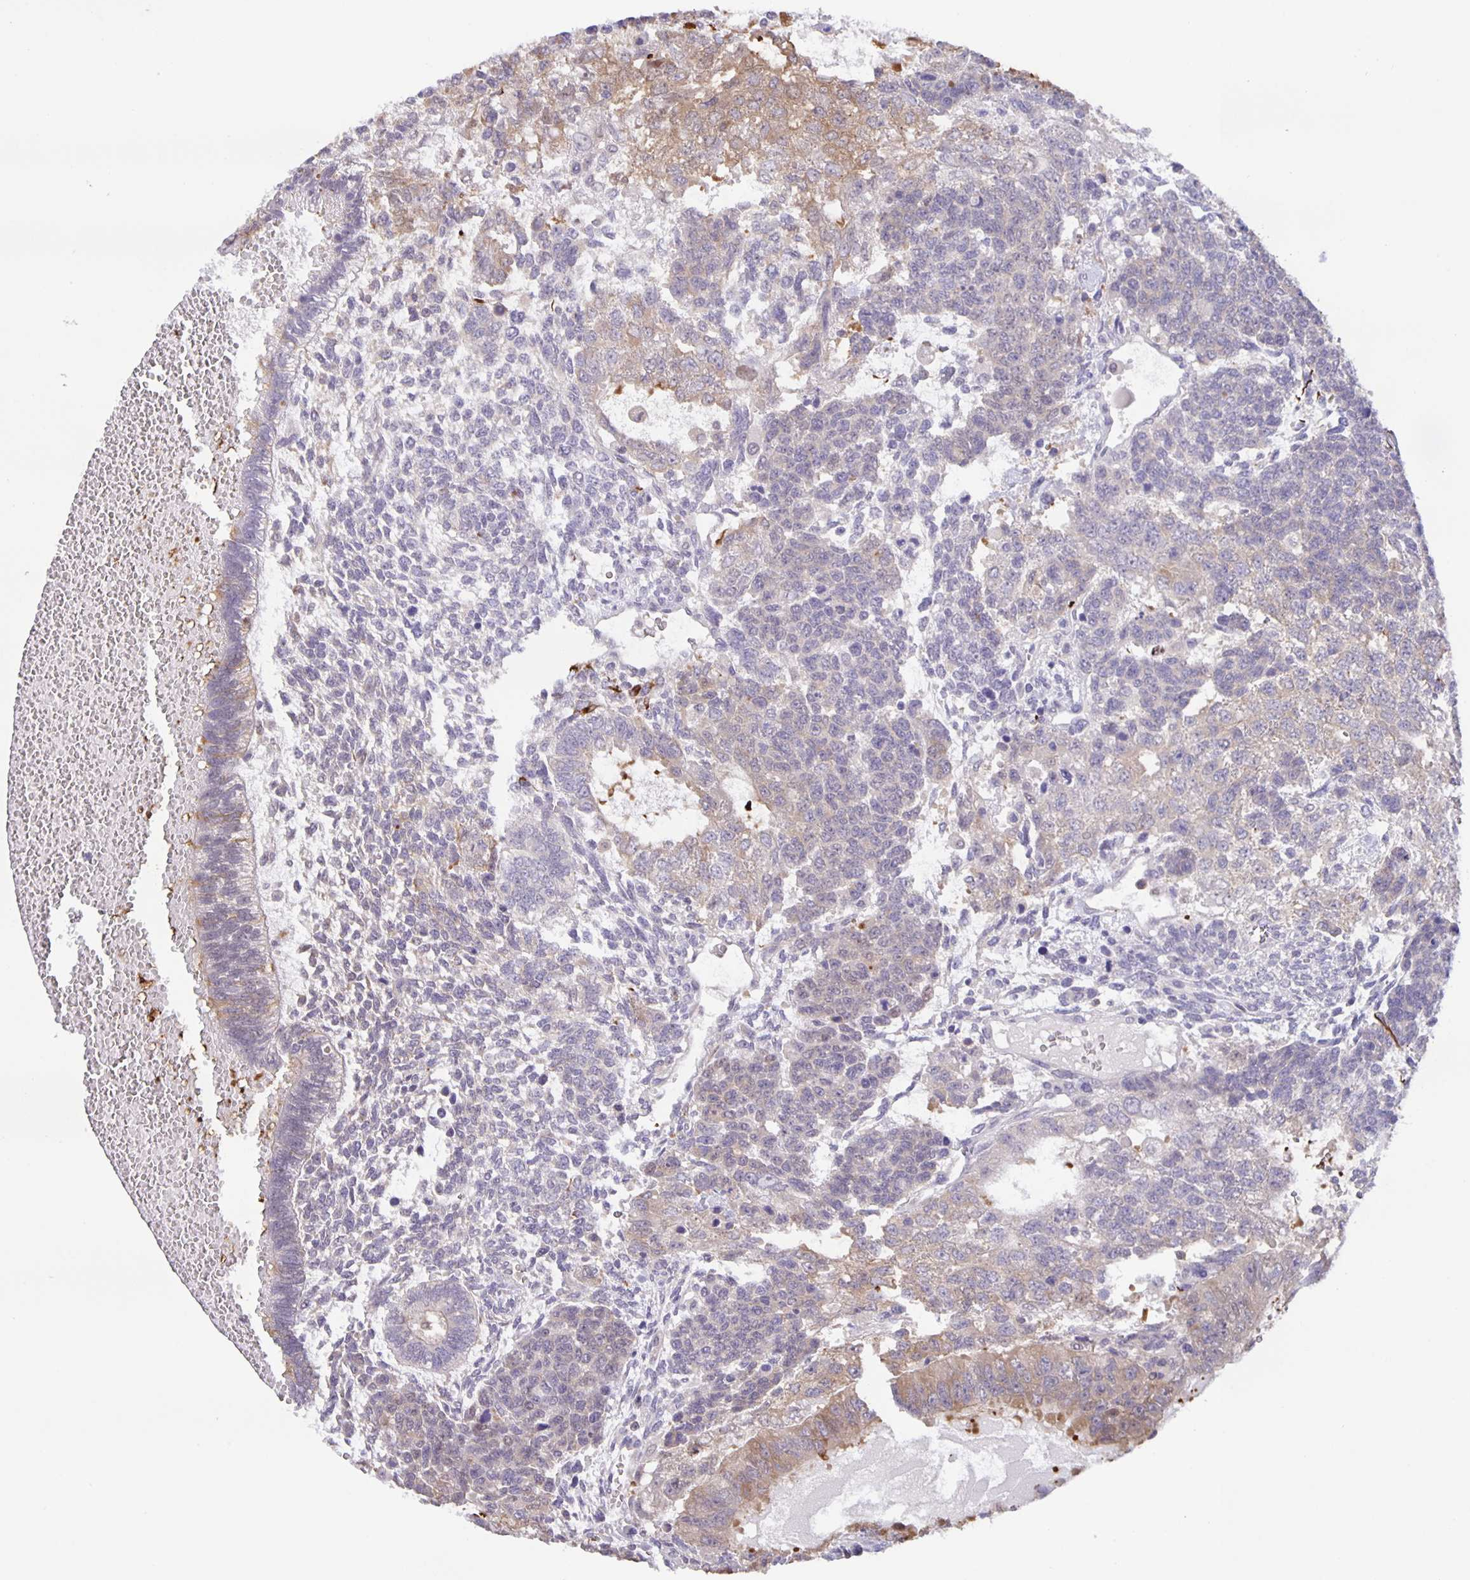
{"staining": {"intensity": "weak", "quantity": "25%-75%", "location": "cytoplasmic/membranous"}, "tissue": "testis cancer", "cell_type": "Tumor cells", "image_type": "cancer", "snomed": [{"axis": "morphology", "description": "Normal tissue, NOS"}, {"axis": "morphology", "description": "Carcinoma, Embryonal, NOS"}, {"axis": "topography", "description": "Testis"}, {"axis": "topography", "description": "Epididymis"}], "caption": "This is an image of IHC staining of testis cancer (embryonal carcinoma), which shows weak expression in the cytoplasmic/membranous of tumor cells.", "gene": "MARCHF6", "patient": {"sex": "male", "age": 23}}